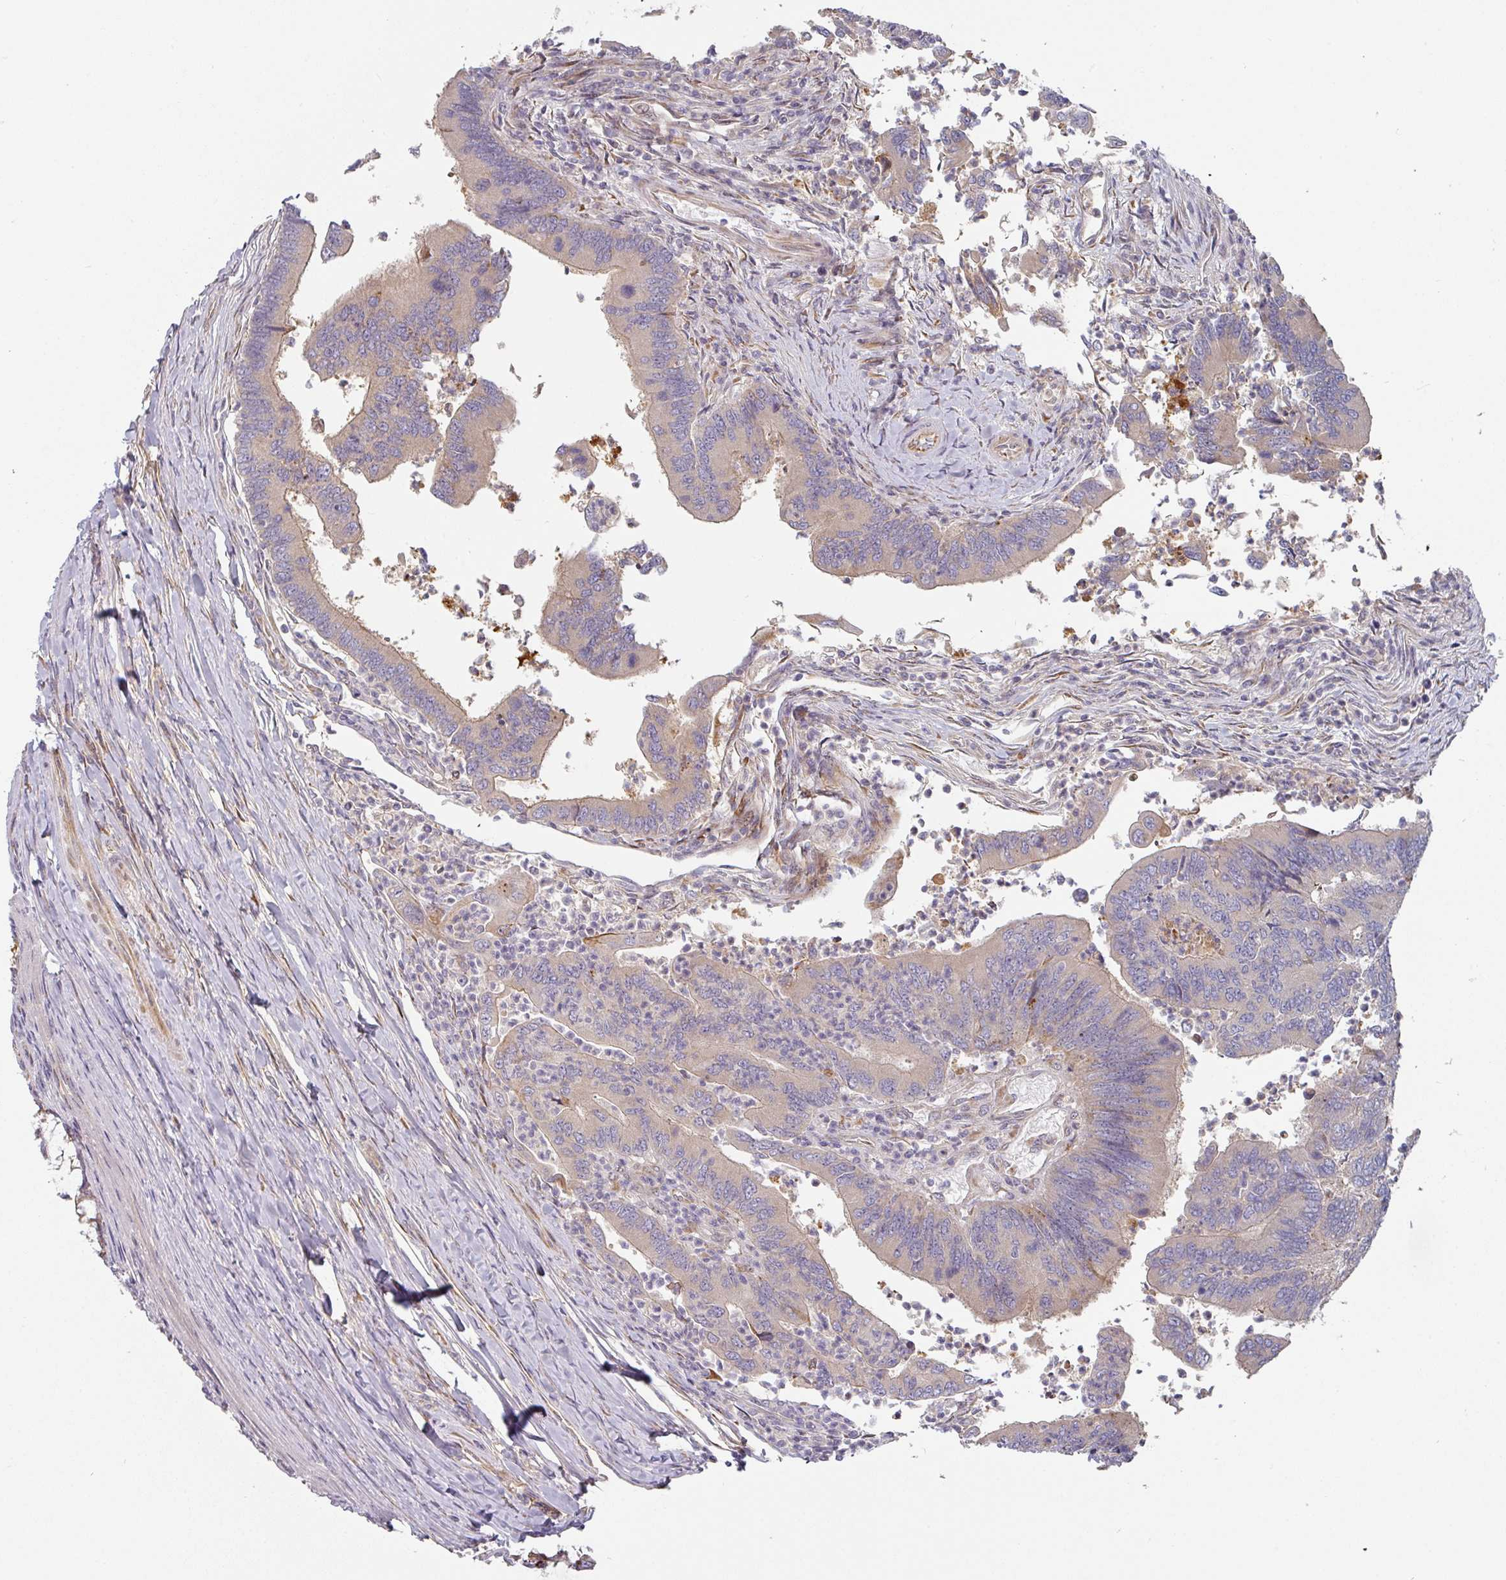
{"staining": {"intensity": "negative", "quantity": "none", "location": "none"}, "tissue": "colorectal cancer", "cell_type": "Tumor cells", "image_type": "cancer", "snomed": [{"axis": "morphology", "description": "Adenocarcinoma, NOS"}, {"axis": "topography", "description": "Colon"}], "caption": "Immunohistochemistry micrograph of colorectal cancer stained for a protein (brown), which shows no expression in tumor cells.", "gene": "CEP78", "patient": {"sex": "female", "age": 67}}